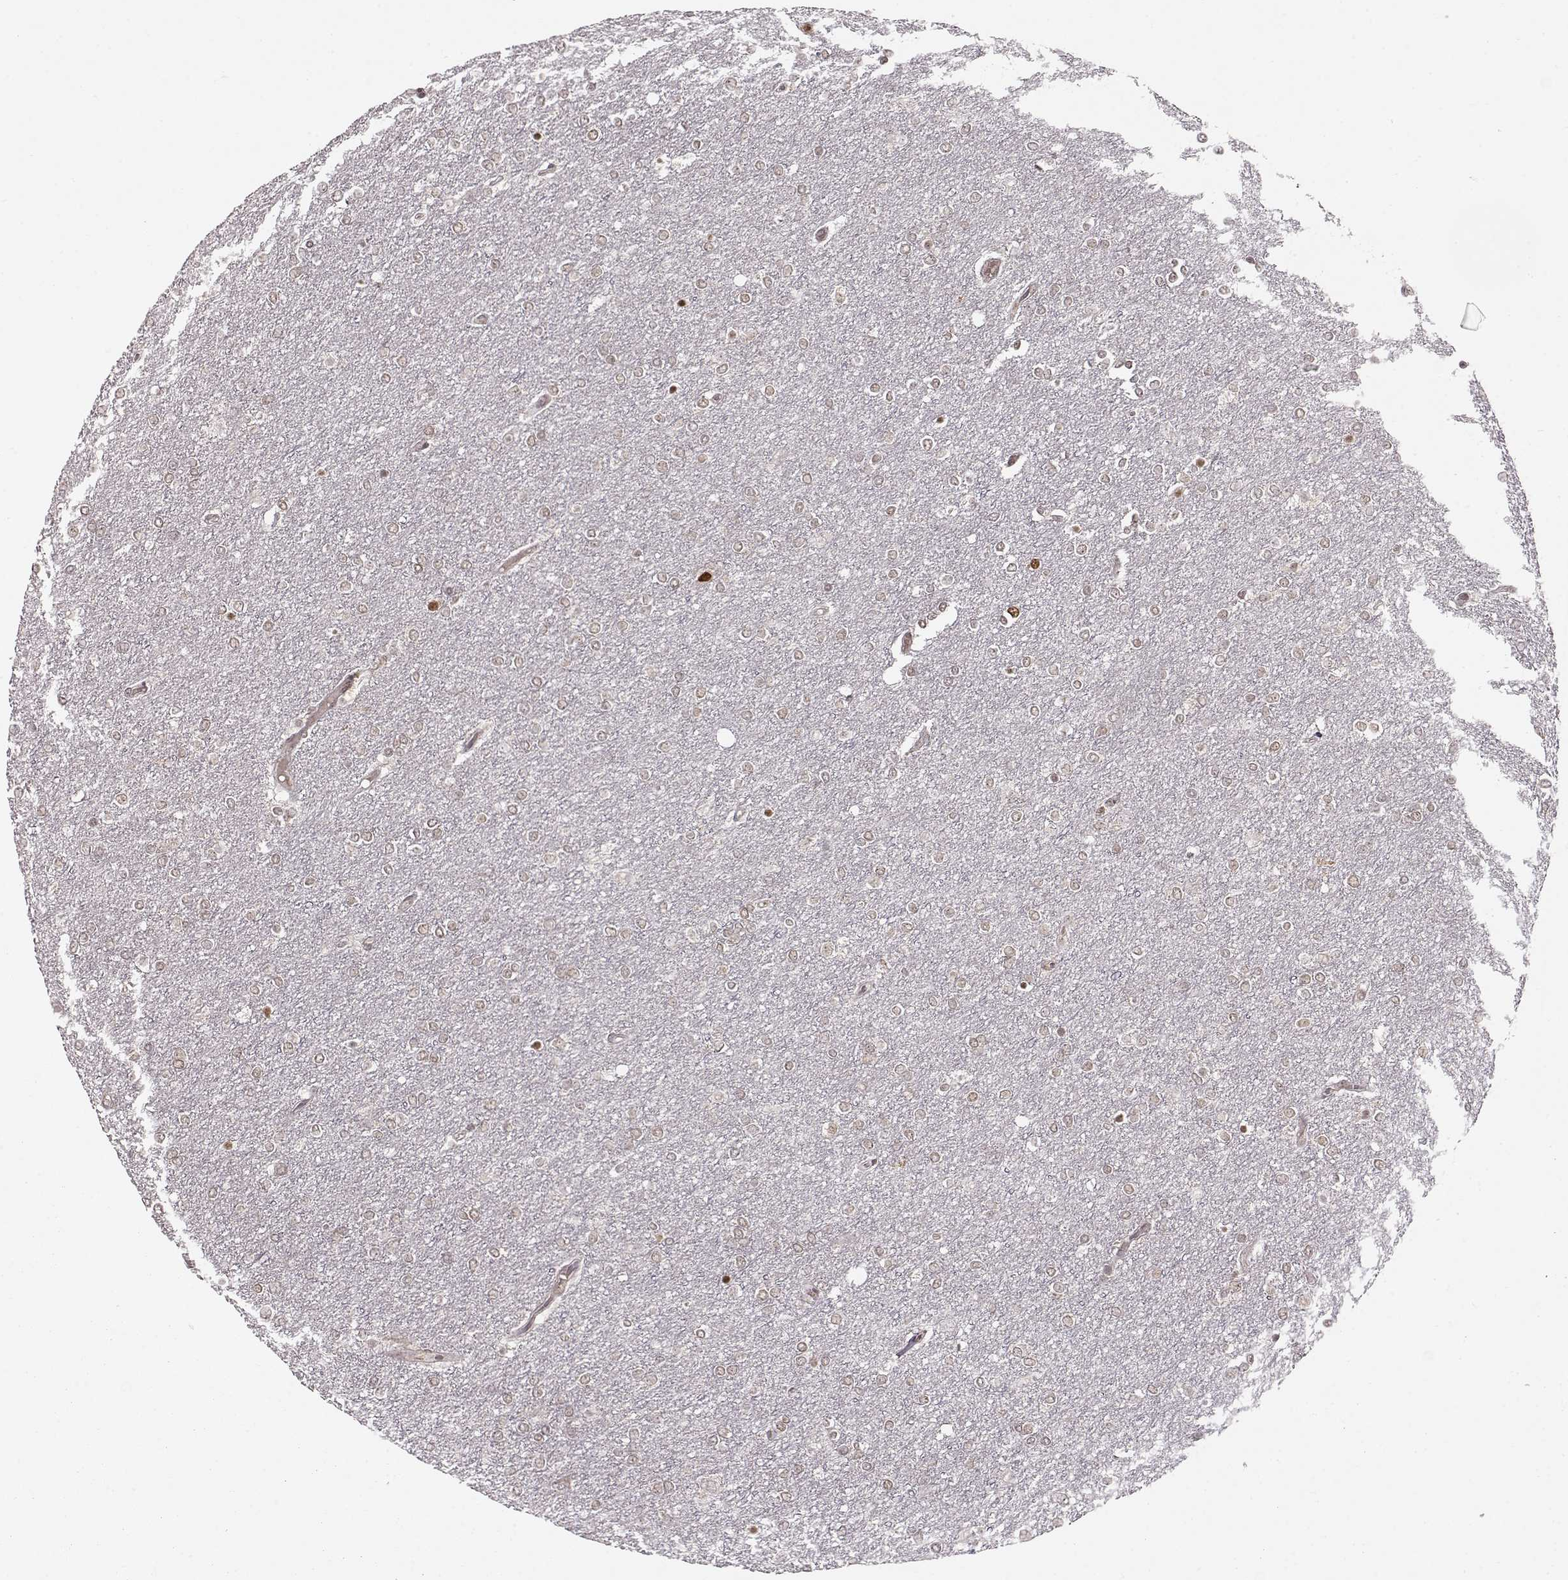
{"staining": {"intensity": "weak", "quantity": ">75%", "location": "nuclear"}, "tissue": "glioma", "cell_type": "Tumor cells", "image_type": "cancer", "snomed": [{"axis": "morphology", "description": "Glioma, malignant, High grade"}, {"axis": "topography", "description": "Brain"}], "caption": "IHC of human glioma displays low levels of weak nuclear staining in about >75% of tumor cells. (DAB (3,3'-diaminobenzidine) = brown stain, brightfield microscopy at high magnification).", "gene": "RAI1", "patient": {"sex": "female", "age": 61}}